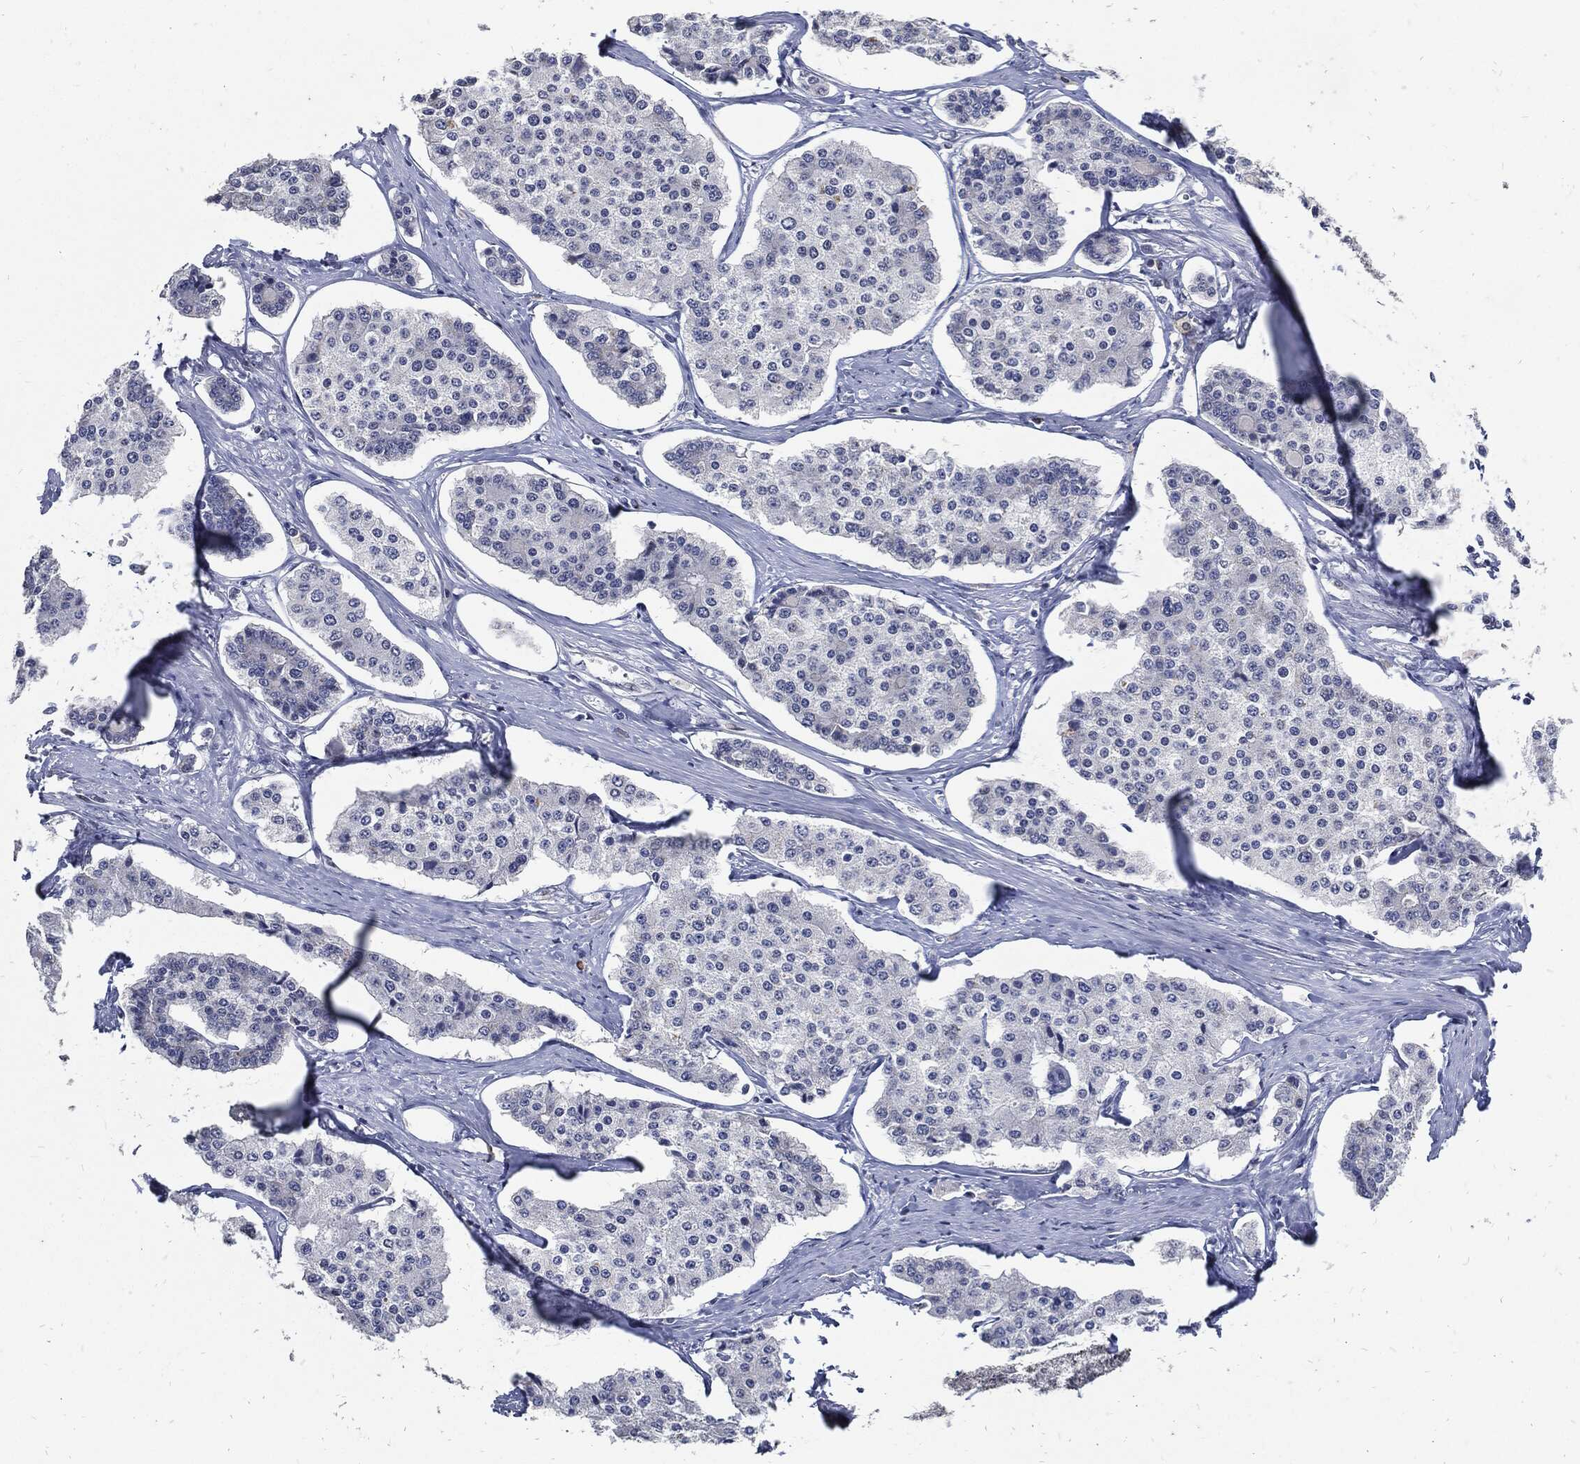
{"staining": {"intensity": "negative", "quantity": "none", "location": "none"}, "tissue": "carcinoid", "cell_type": "Tumor cells", "image_type": "cancer", "snomed": [{"axis": "morphology", "description": "Carcinoid, malignant, NOS"}, {"axis": "topography", "description": "Small intestine"}], "caption": "A high-resolution histopathology image shows IHC staining of malignant carcinoid, which demonstrates no significant positivity in tumor cells. Nuclei are stained in blue.", "gene": "JUN", "patient": {"sex": "female", "age": 65}}